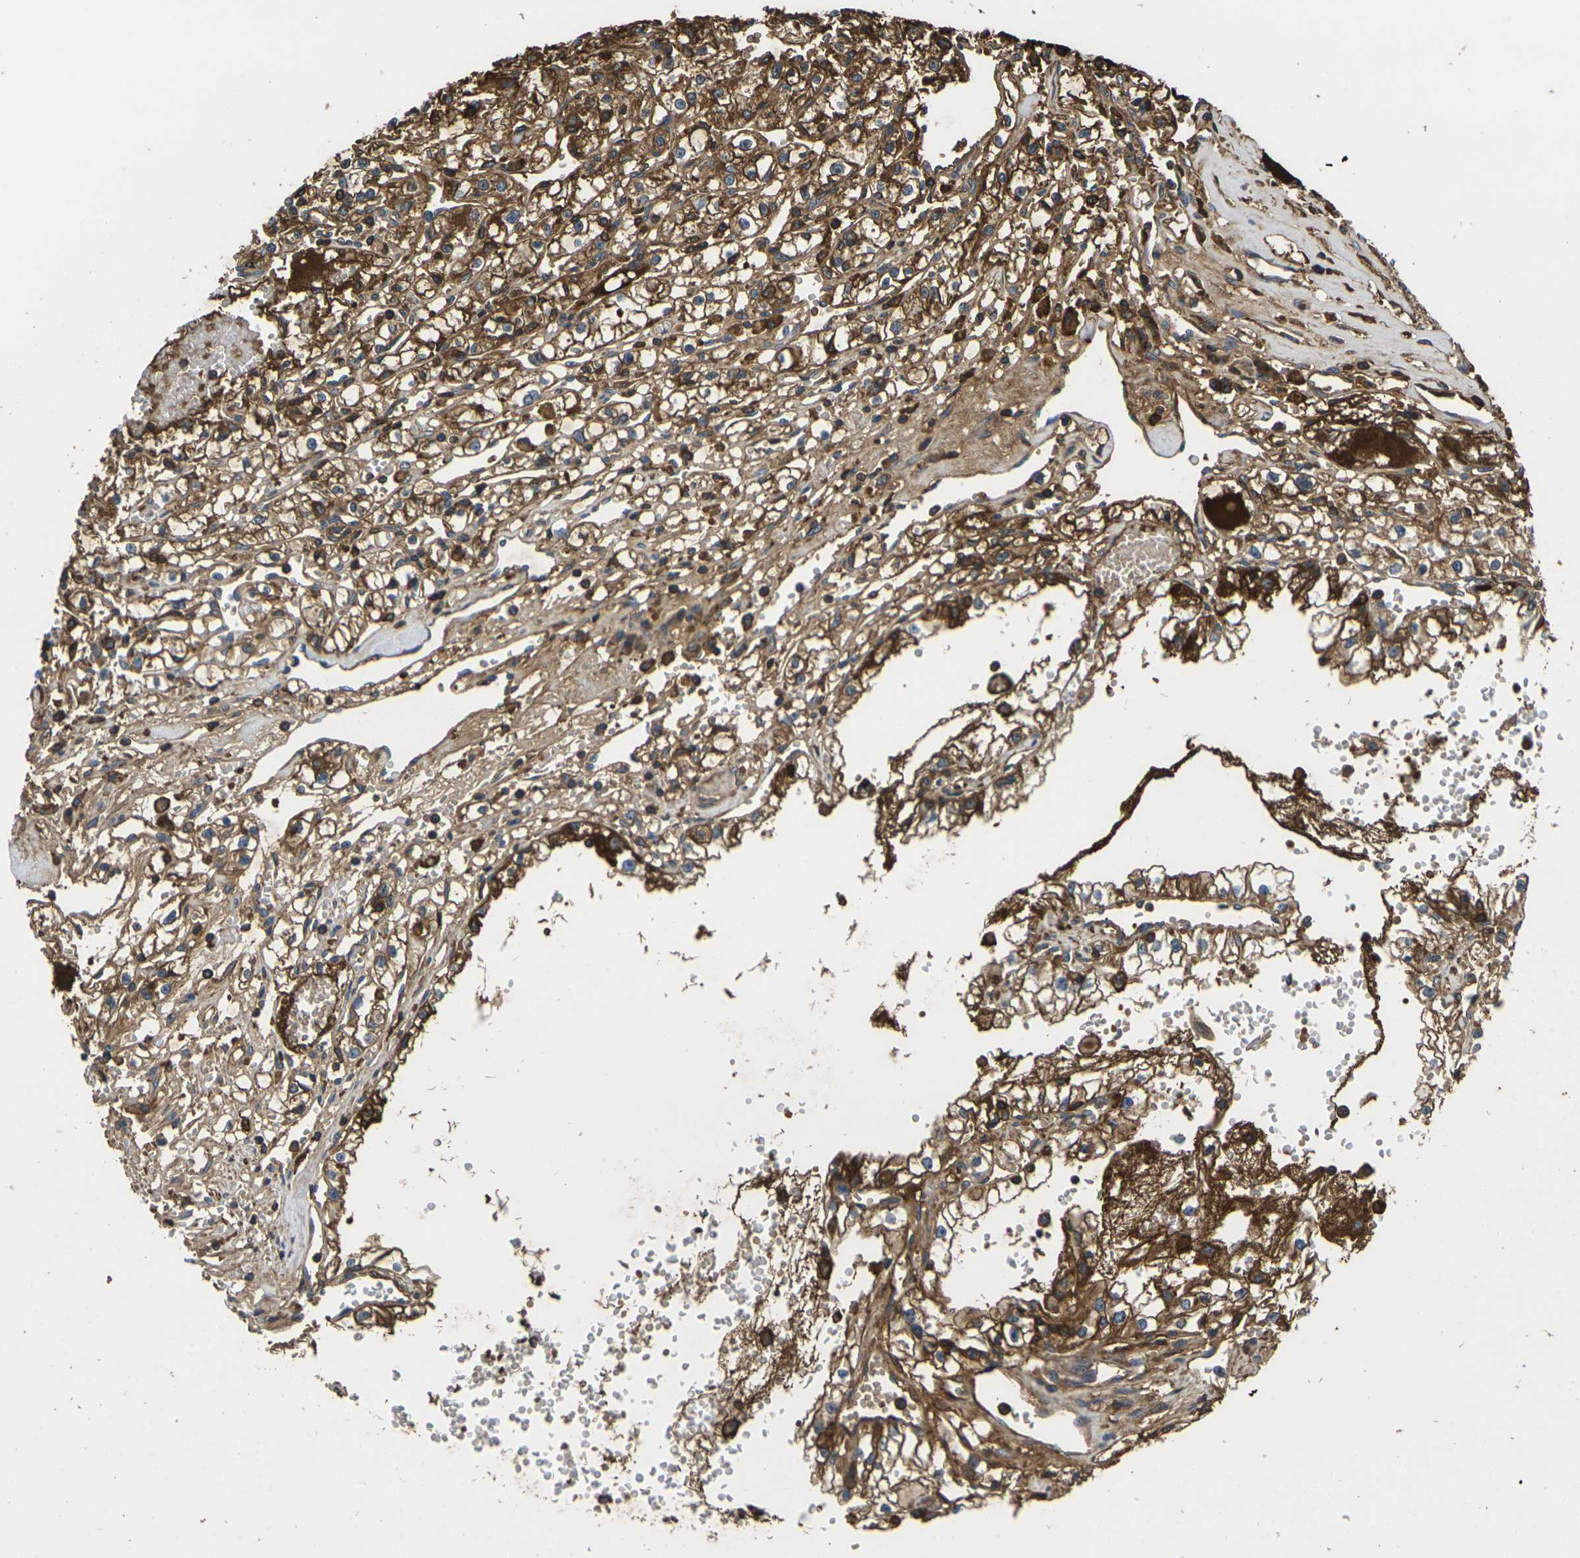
{"staining": {"intensity": "strong", "quantity": ">75%", "location": "cytoplasmic/membranous"}, "tissue": "renal cancer", "cell_type": "Tumor cells", "image_type": "cancer", "snomed": [{"axis": "morphology", "description": "Adenocarcinoma, NOS"}, {"axis": "topography", "description": "Kidney"}], "caption": "The histopathology image exhibits staining of renal cancer, revealing strong cytoplasmic/membranous protein positivity (brown color) within tumor cells.", "gene": "HSPG2", "patient": {"sex": "male", "age": 56}}